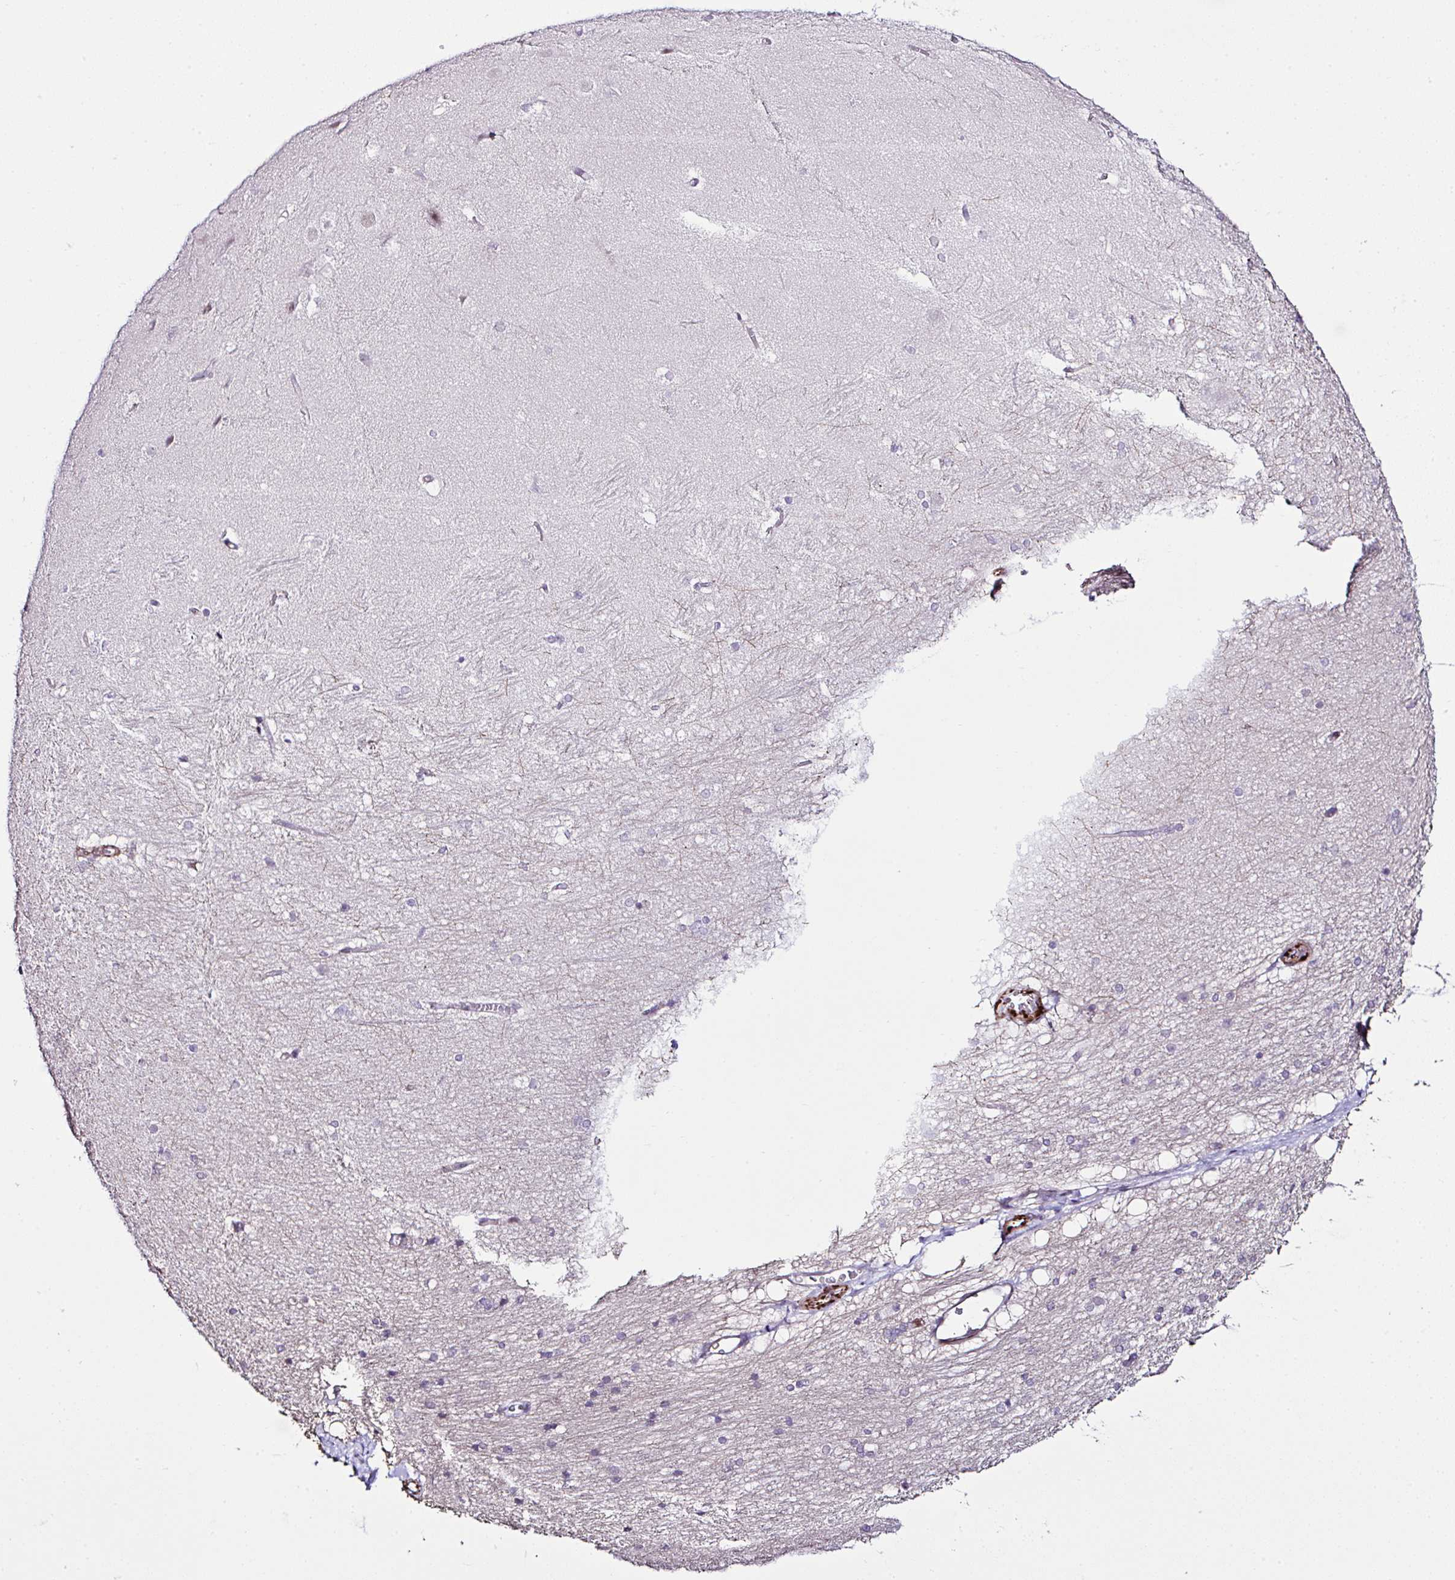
{"staining": {"intensity": "negative", "quantity": "none", "location": "none"}, "tissue": "hippocampus", "cell_type": "Glial cells", "image_type": "normal", "snomed": [{"axis": "morphology", "description": "Normal tissue, NOS"}, {"axis": "topography", "description": "Cerebral cortex"}, {"axis": "topography", "description": "Hippocampus"}], "caption": "DAB immunohistochemical staining of benign human hippocampus displays no significant staining in glial cells.", "gene": "FBXO34", "patient": {"sex": "female", "age": 19}}